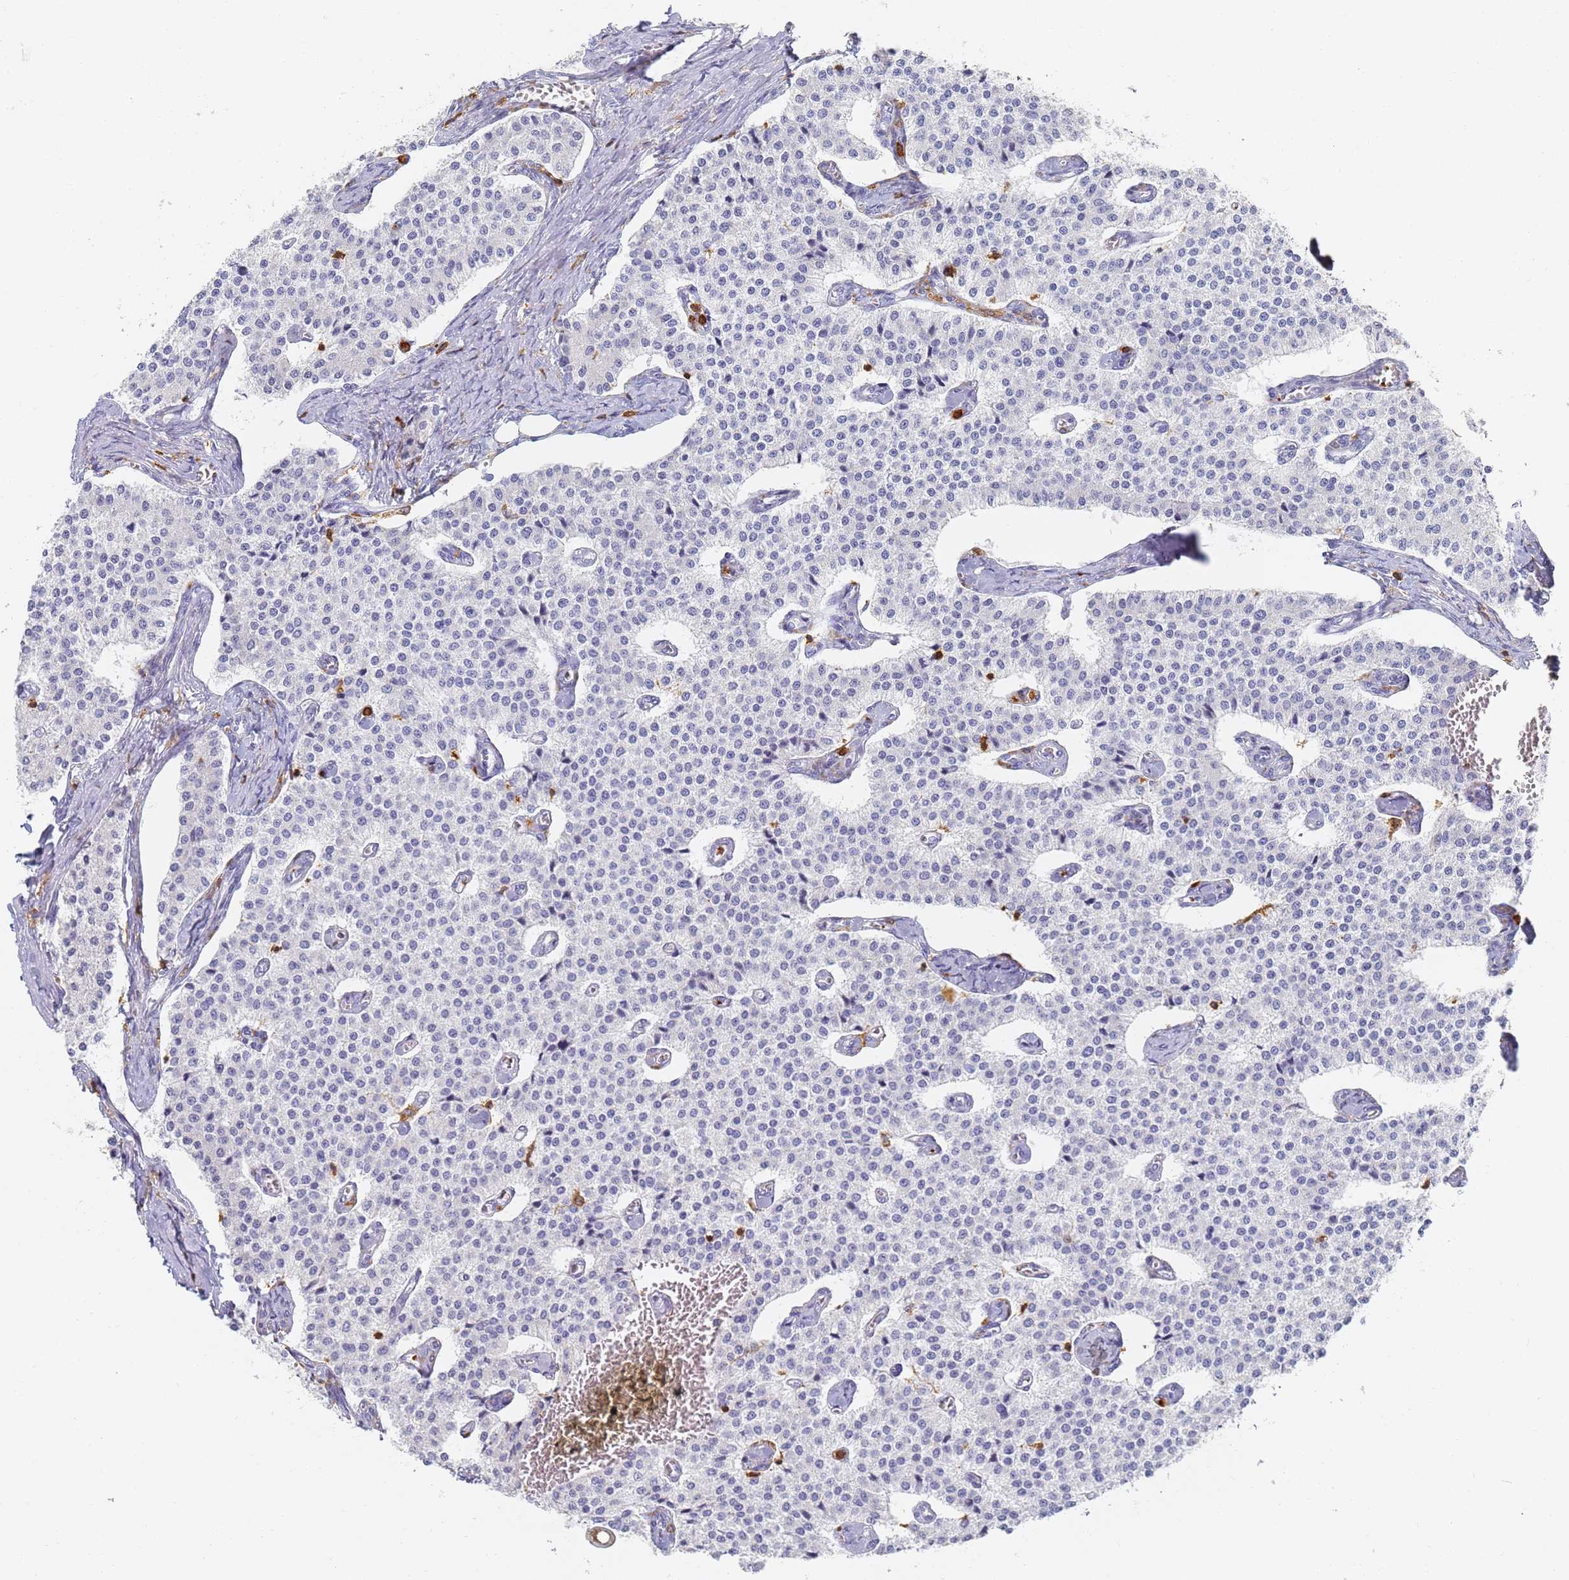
{"staining": {"intensity": "negative", "quantity": "none", "location": "none"}, "tissue": "carcinoid", "cell_type": "Tumor cells", "image_type": "cancer", "snomed": [{"axis": "morphology", "description": "Carcinoid, malignant, NOS"}, {"axis": "topography", "description": "Colon"}], "caption": "The image shows no staining of tumor cells in carcinoid. The staining is performed using DAB (3,3'-diaminobenzidine) brown chromogen with nuclei counter-stained in using hematoxylin.", "gene": "BIN2", "patient": {"sex": "female", "age": 52}}